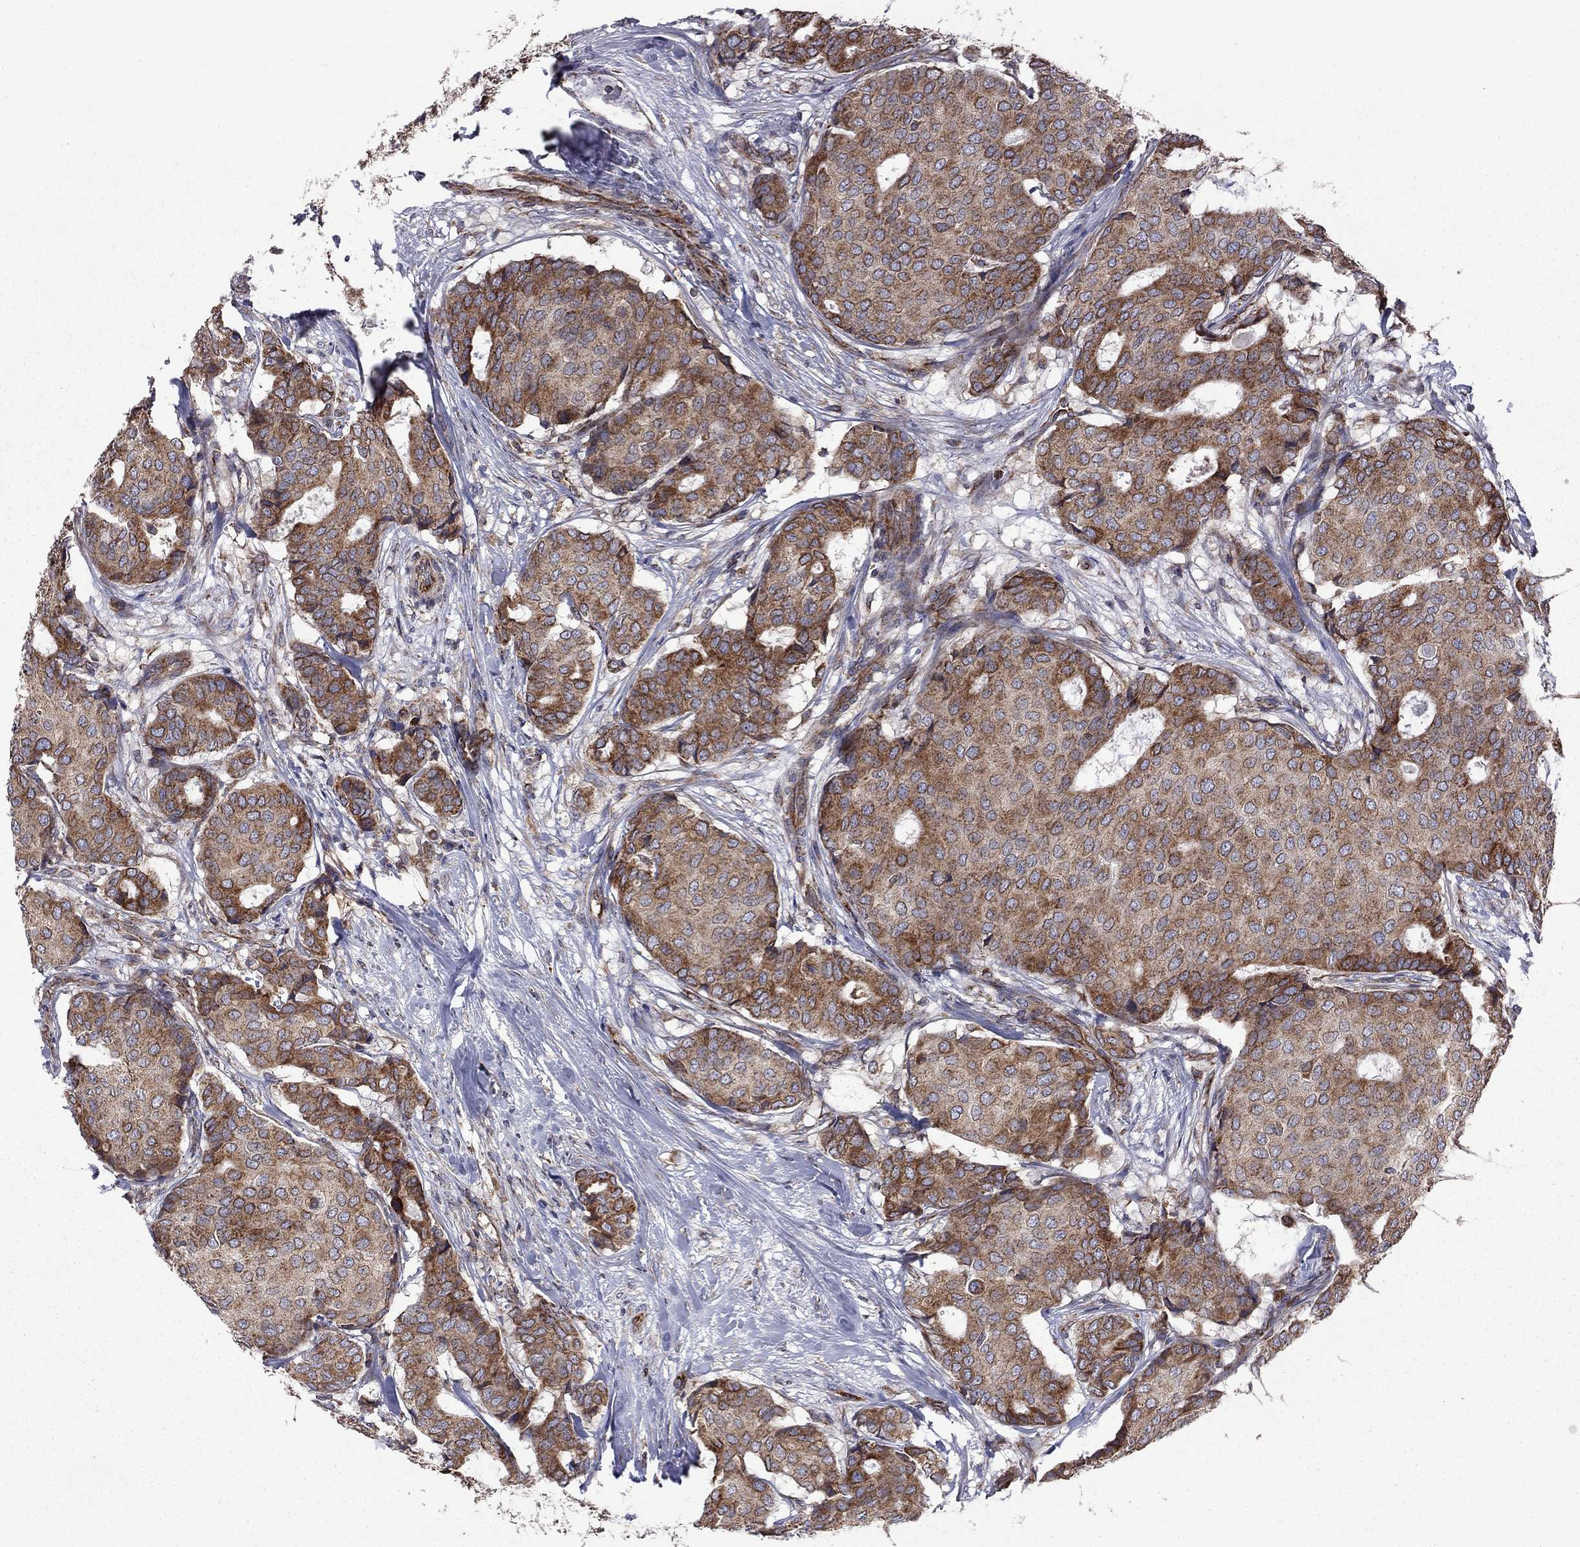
{"staining": {"intensity": "moderate", "quantity": "25%-75%", "location": "cytoplasmic/membranous"}, "tissue": "breast cancer", "cell_type": "Tumor cells", "image_type": "cancer", "snomed": [{"axis": "morphology", "description": "Duct carcinoma"}, {"axis": "topography", "description": "Breast"}], "caption": "The image shows a brown stain indicating the presence of a protein in the cytoplasmic/membranous of tumor cells in breast intraductal carcinoma.", "gene": "CLPTM1", "patient": {"sex": "female", "age": 75}}